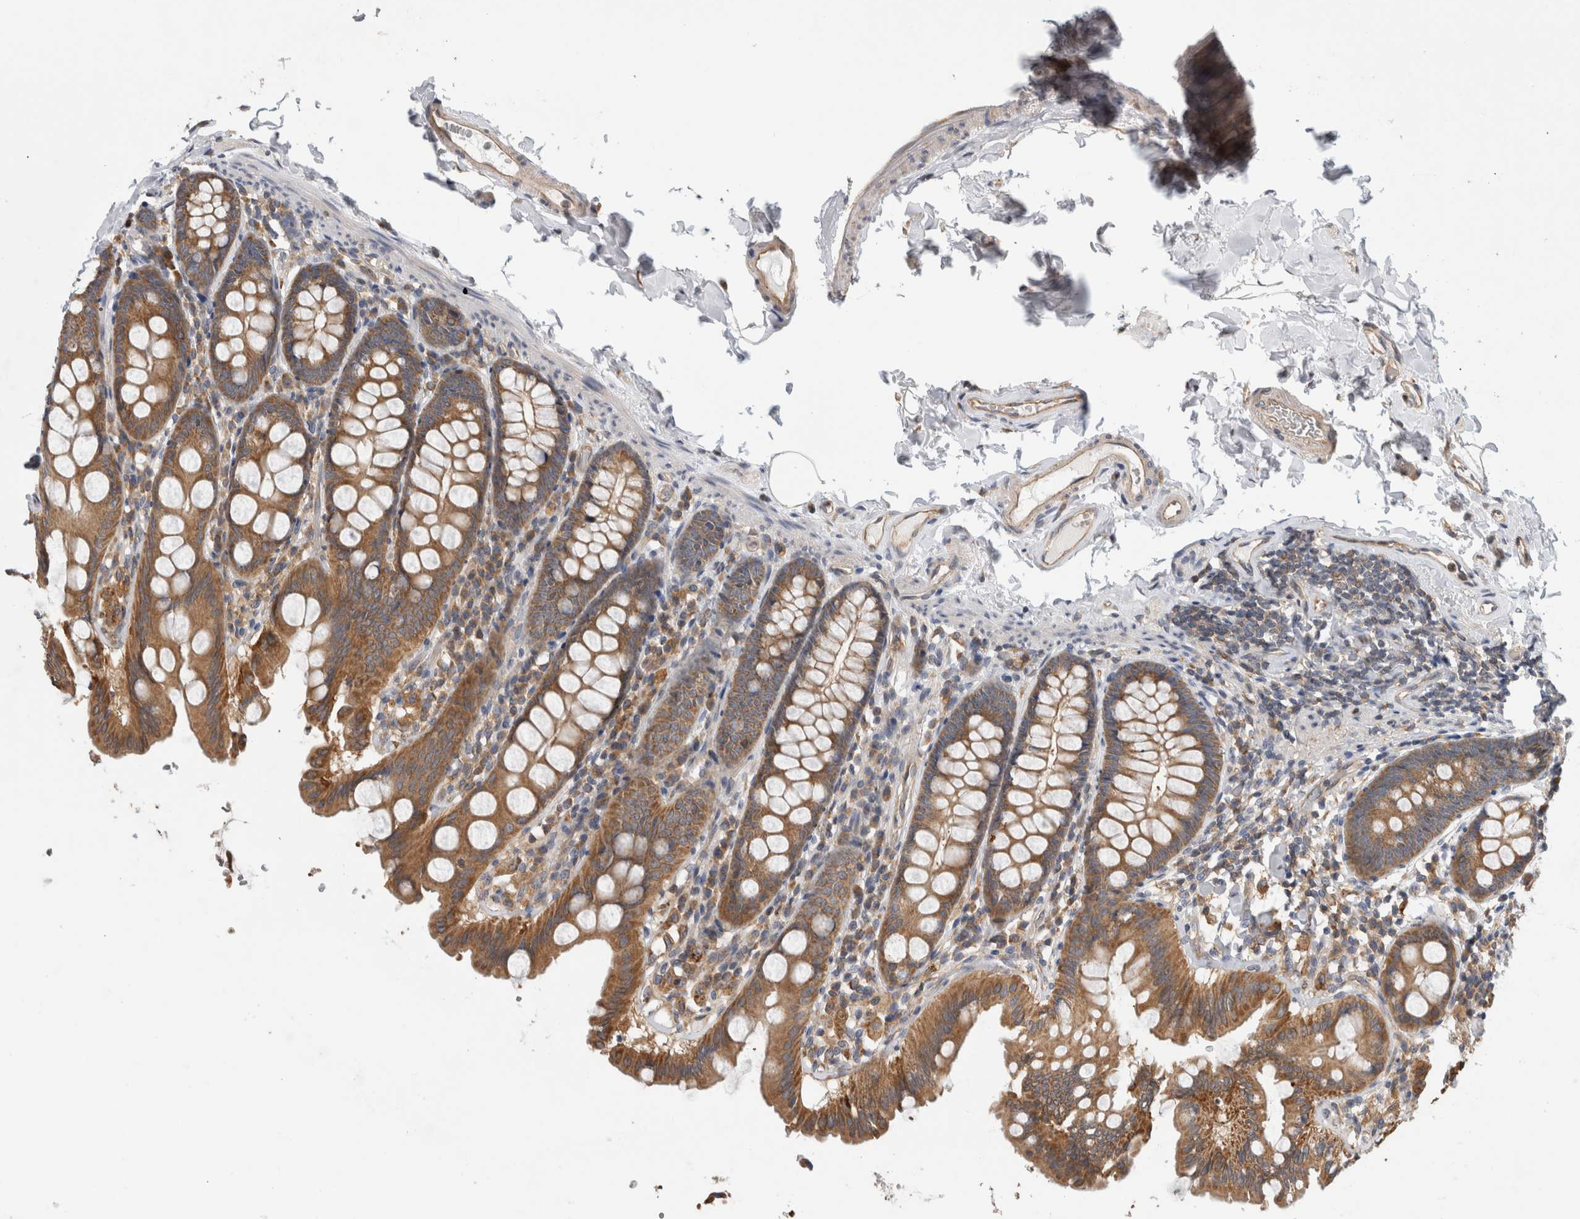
{"staining": {"intensity": "negative", "quantity": "none", "location": "none"}, "tissue": "colon", "cell_type": "Endothelial cells", "image_type": "normal", "snomed": [{"axis": "morphology", "description": "Normal tissue, NOS"}, {"axis": "topography", "description": "Colon"}, {"axis": "topography", "description": "Peripheral nerve tissue"}], "caption": "An IHC photomicrograph of benign colon is shown. There is no staining in endothelial cells of colon.", "gene": "GRIK2", "patient": {"sex": "female", "age": 61}}